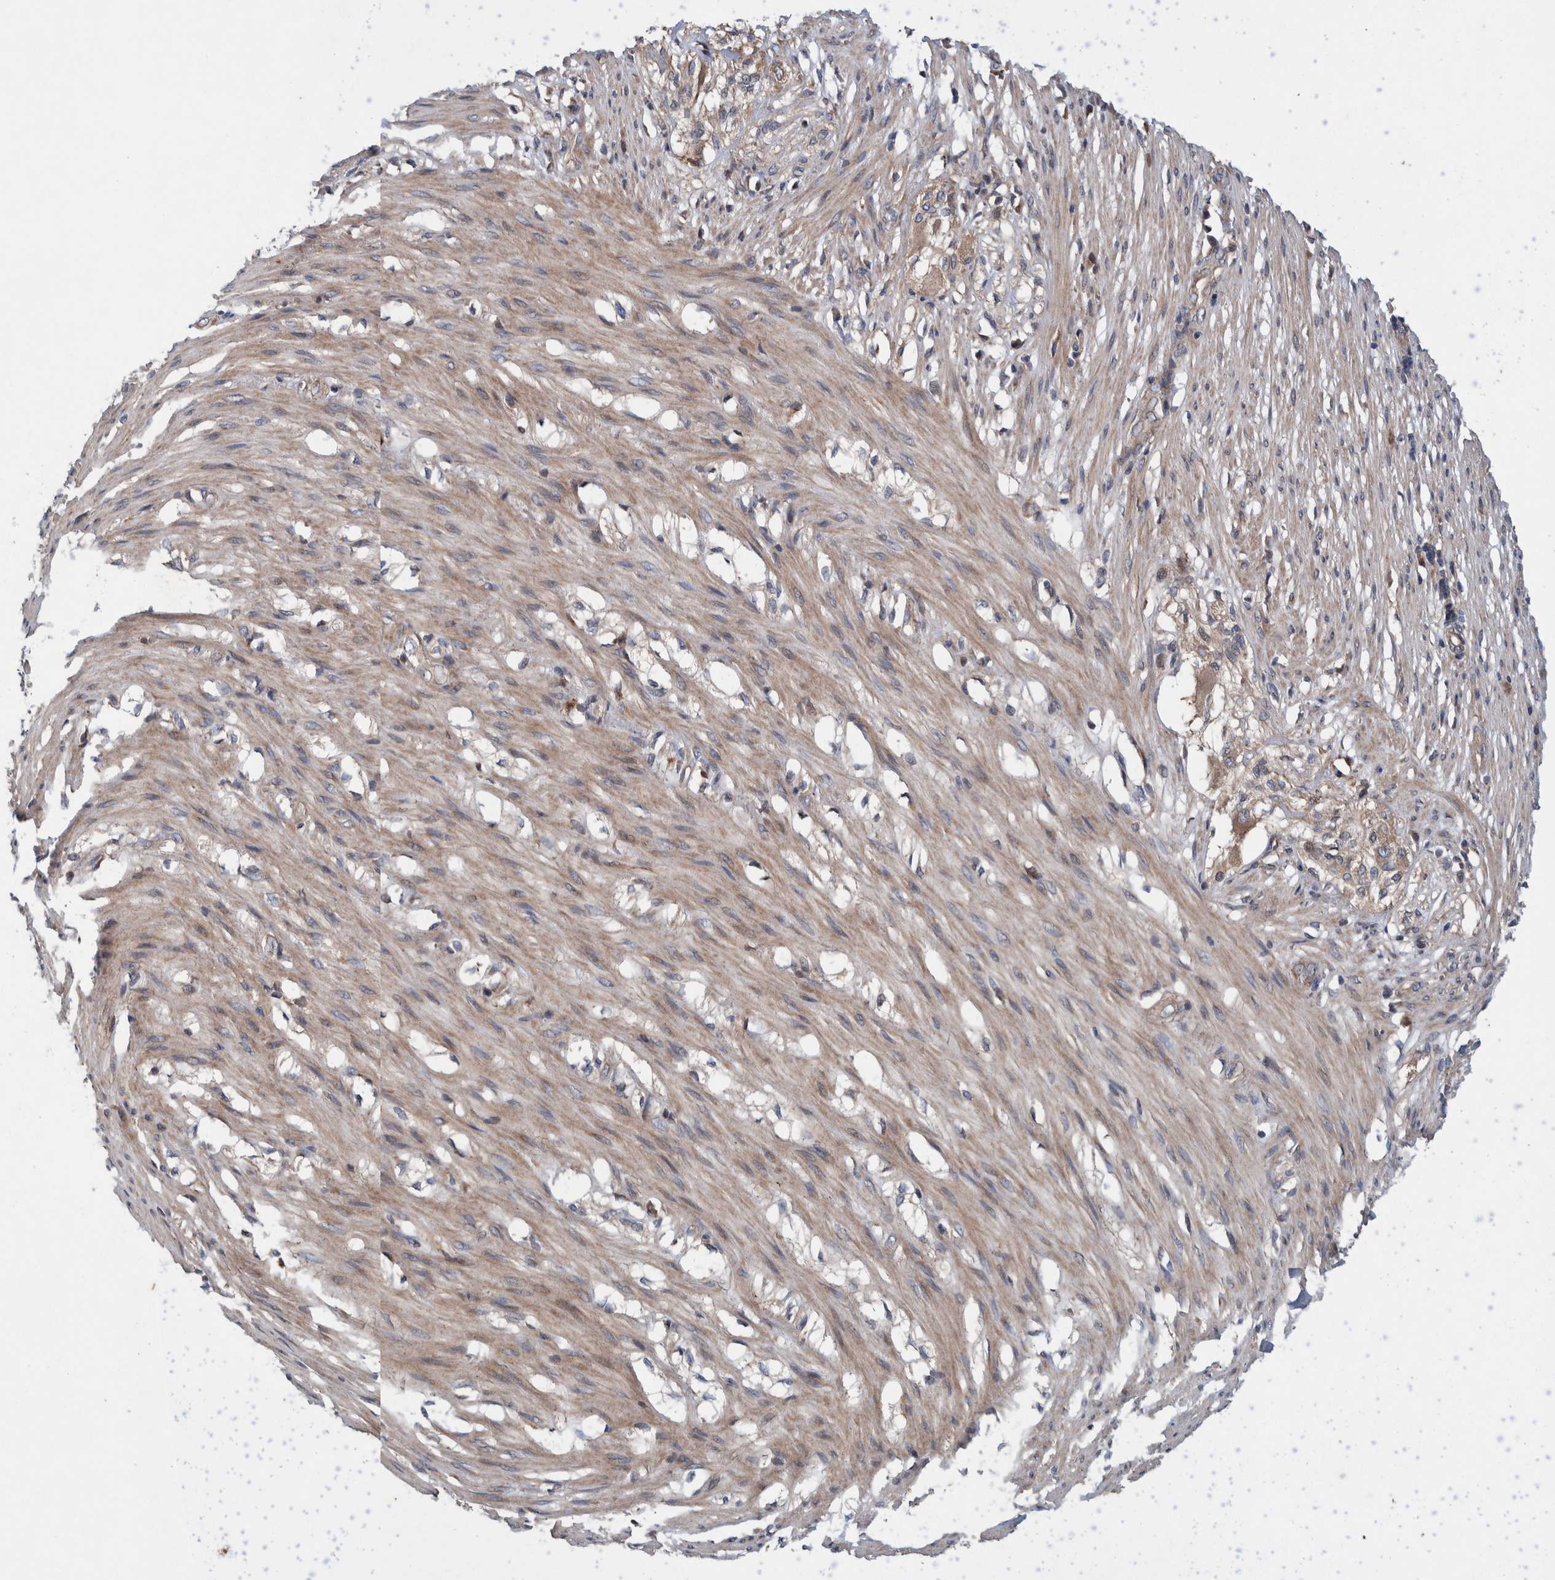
{"staining": {"intensity": "weak", "quantity": ">75%", "location": "cytoplasmic/membranous"}, "tissue": "smooth muscle", "cell_type": "Smooth muscle cells", "image_type": "normal", "snomed": [{"axis": "morphology", "description": "Normal tissue, NOS"}, {"axis": "morphology", "description": "Adenocarcinoma, NOS"}, {"axis": "topography", "description": "Smooth muscle"}, {"axis": "topography", "description": "Colon"}], "caption": "Protein staining of normal smooth muscle shows weak cytoplasmic/membranous expression in approximately >75% of smooth muscle cells.", "gene": "PIK3R6", "patient": {"sex": "male", "age": 14}}